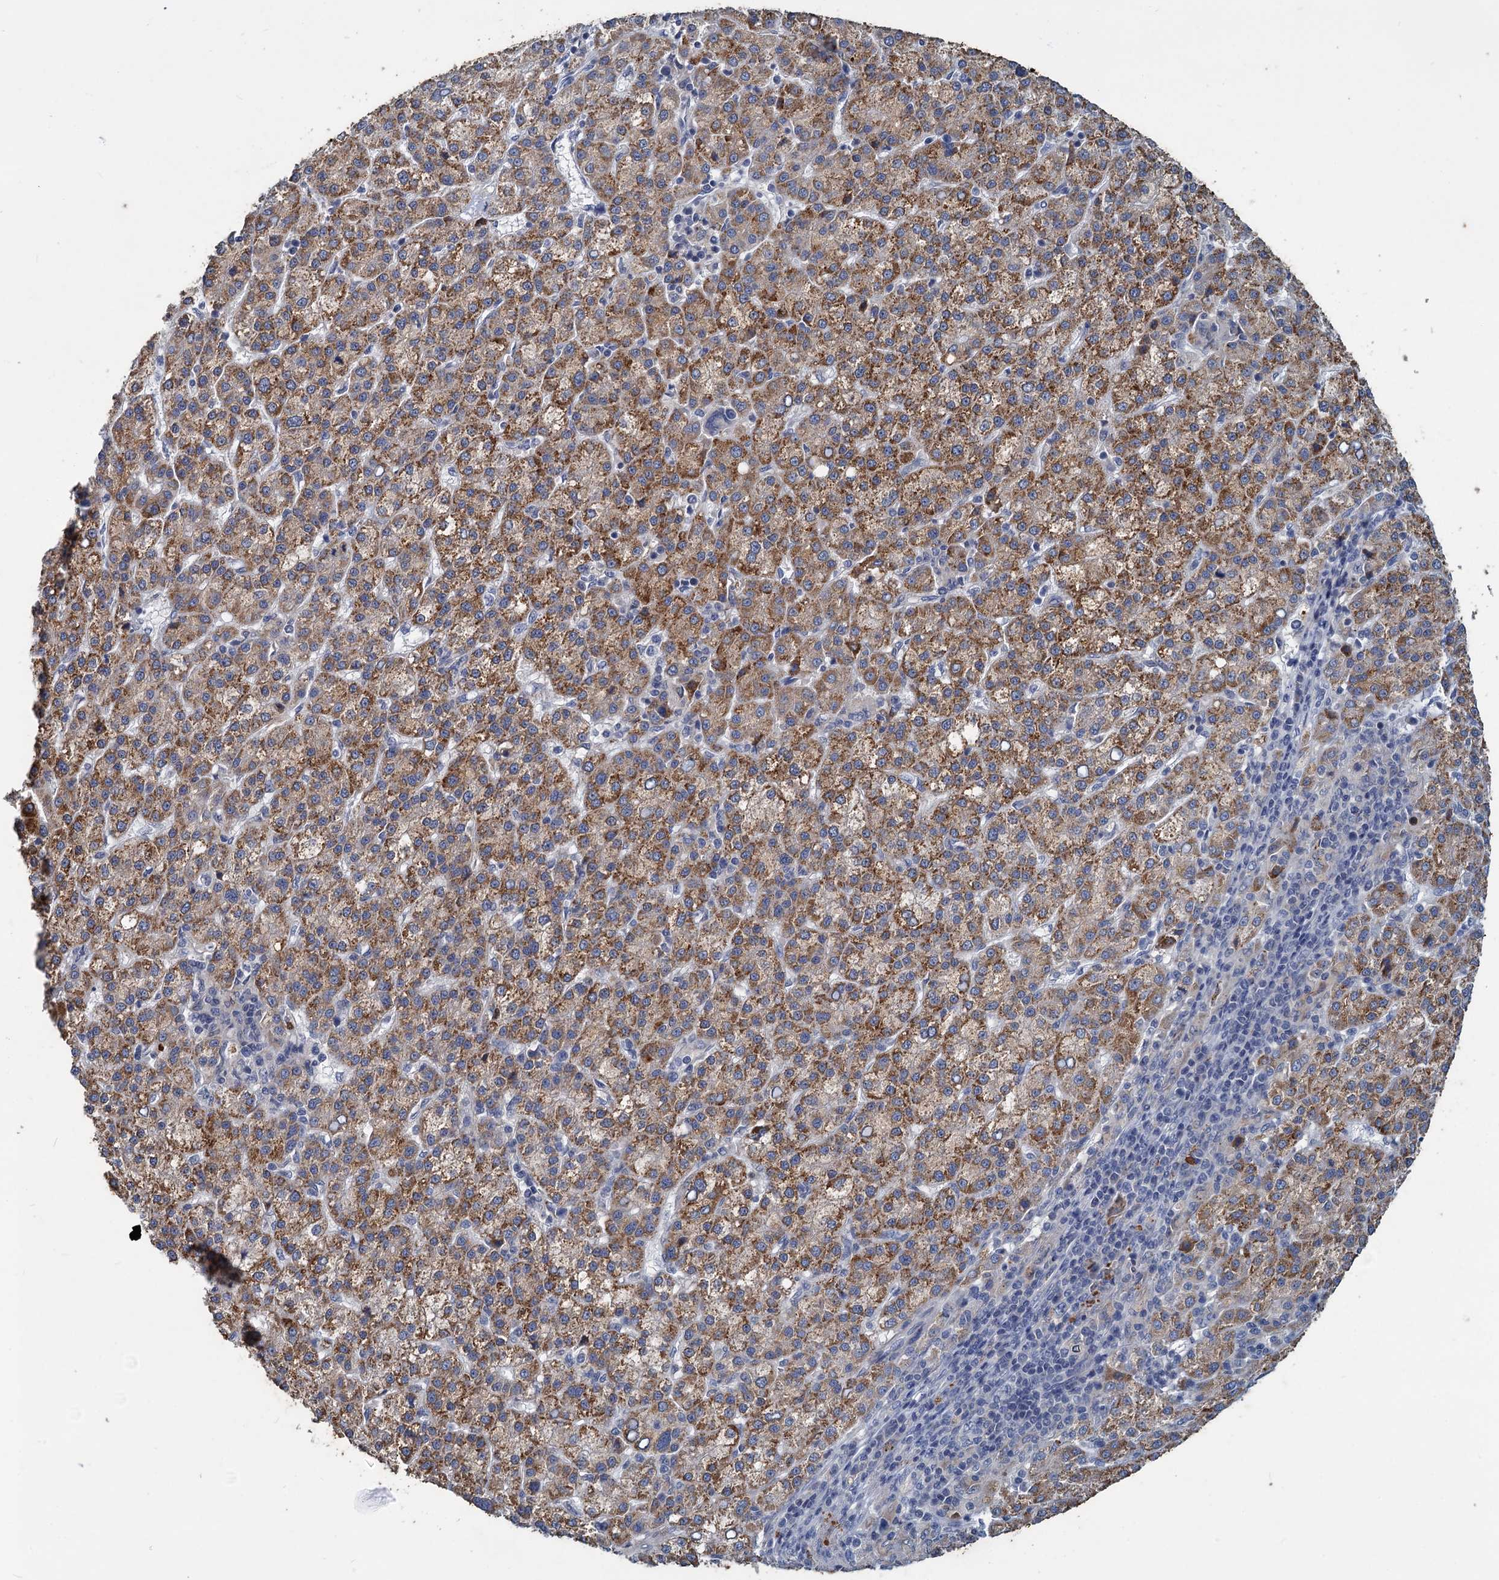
{"staining": {"intensity": "moderate", "quantity": ">75%", "location": "cytoplasmic/membranous"}, "tissue": "liver cancer", "cell_type": "Tumor cells", "image_type": "cancer", "snomed": [{"axis": "morphology", "description": "Carcinoma, Hepatocellular, NOS"}, {"axis": "topography", "description": "Liver"}], "caption": "Hepatocellular carcinoma (liver) was stained to show a protein in brown. There is medium levels of moderate cytoplasmic/membranous staining in approximately >75% of tumor cells.", "gene": "SLC2A7", "patient": {"sex": "female", "age": 58}}